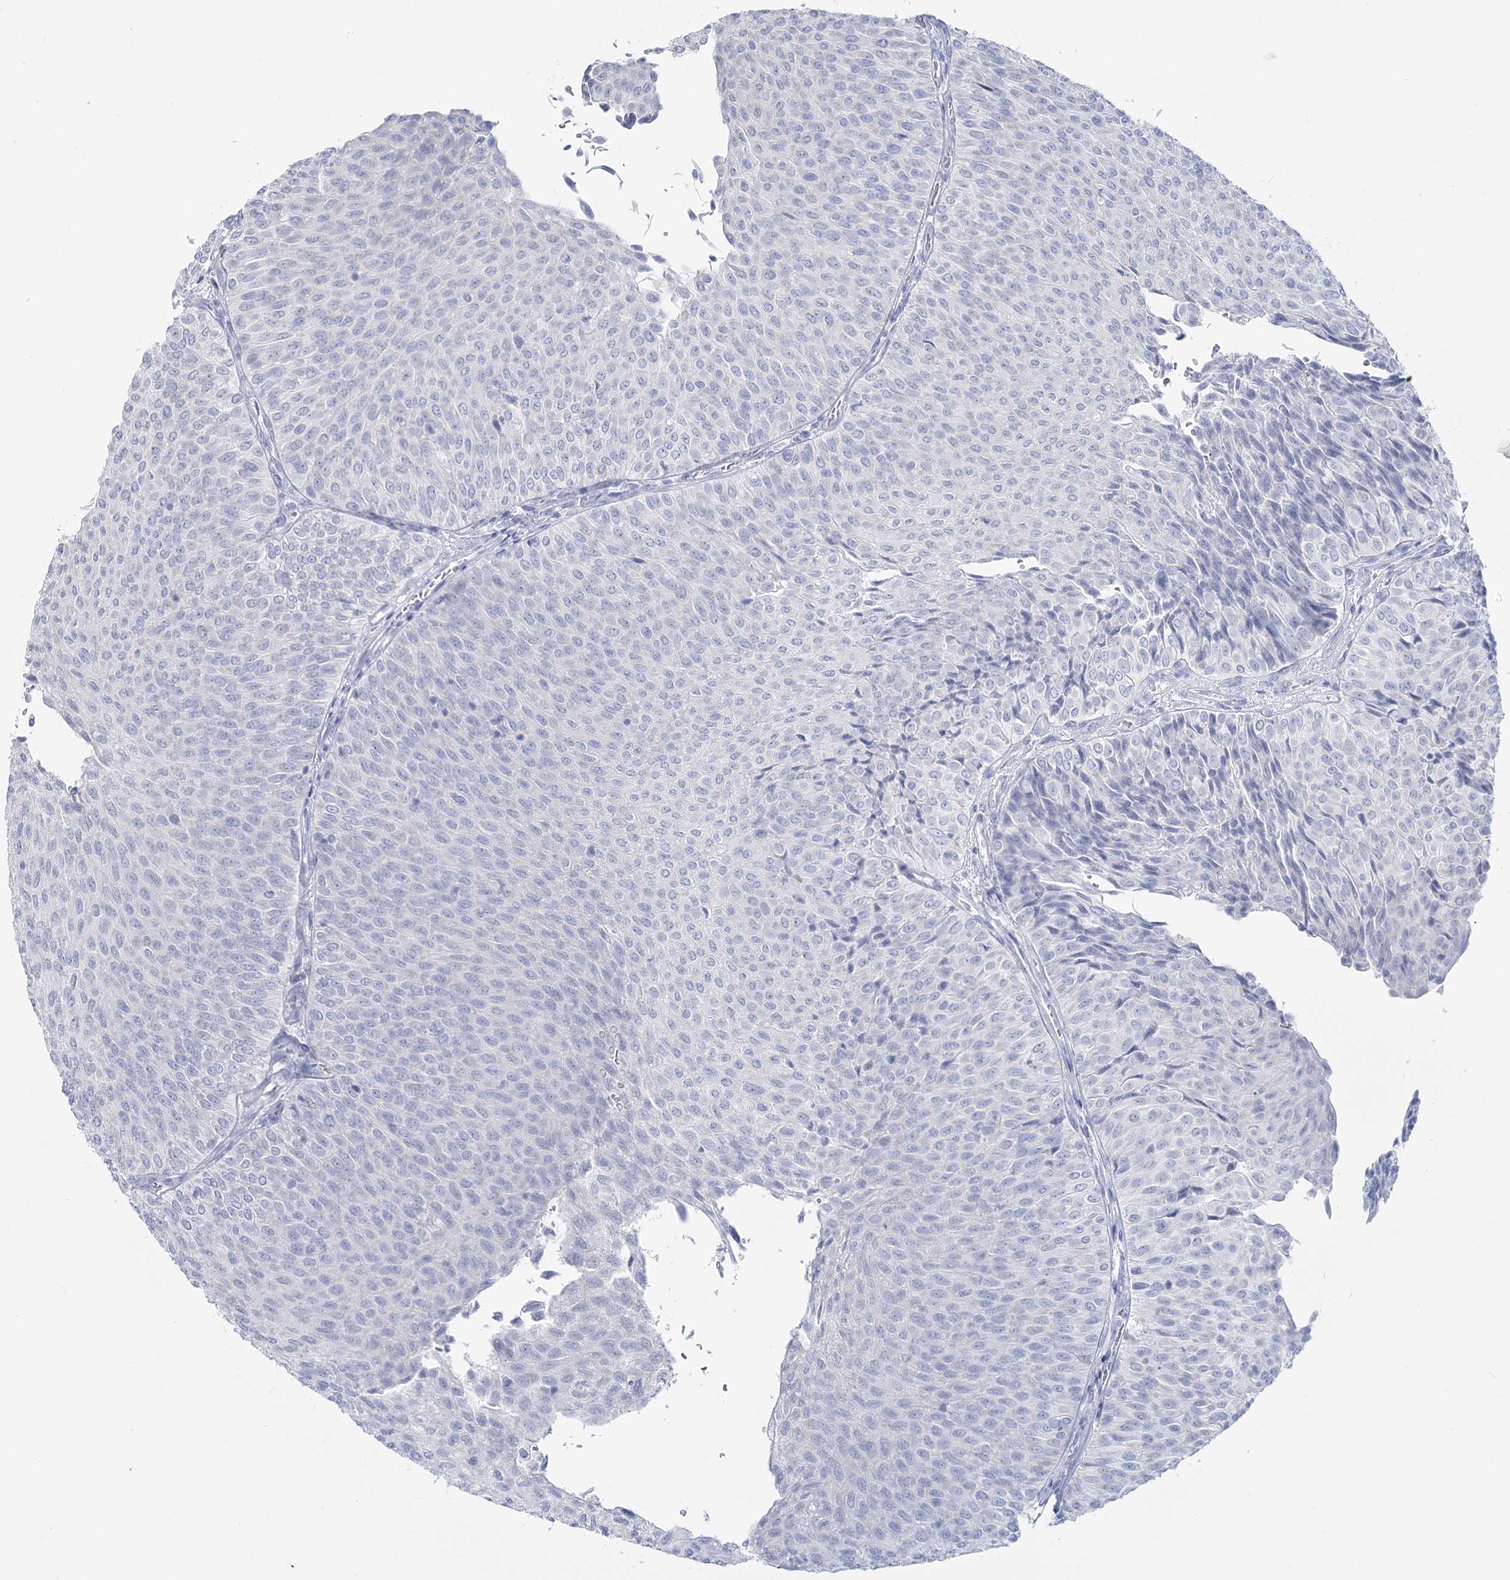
{"staining": {"intensity": "negative", "quantity": "none", "location": "none"}, "tissue": "urothelial cancer", "cell_type": "Tumor cells", "image_type": "cancer", "snomed": [{"axis": "morphology", "description": "Urothelial carcinoma, Low grade"}, {"axis": "topography", "description": "Urinary bladder"}], "caption": "Image shows no protein positivity in tumor cells of urothelial carcinoma (low-grade) tissue.", "gene": "CYP3A4", "patient": {"sex": "male", "age": 78}}